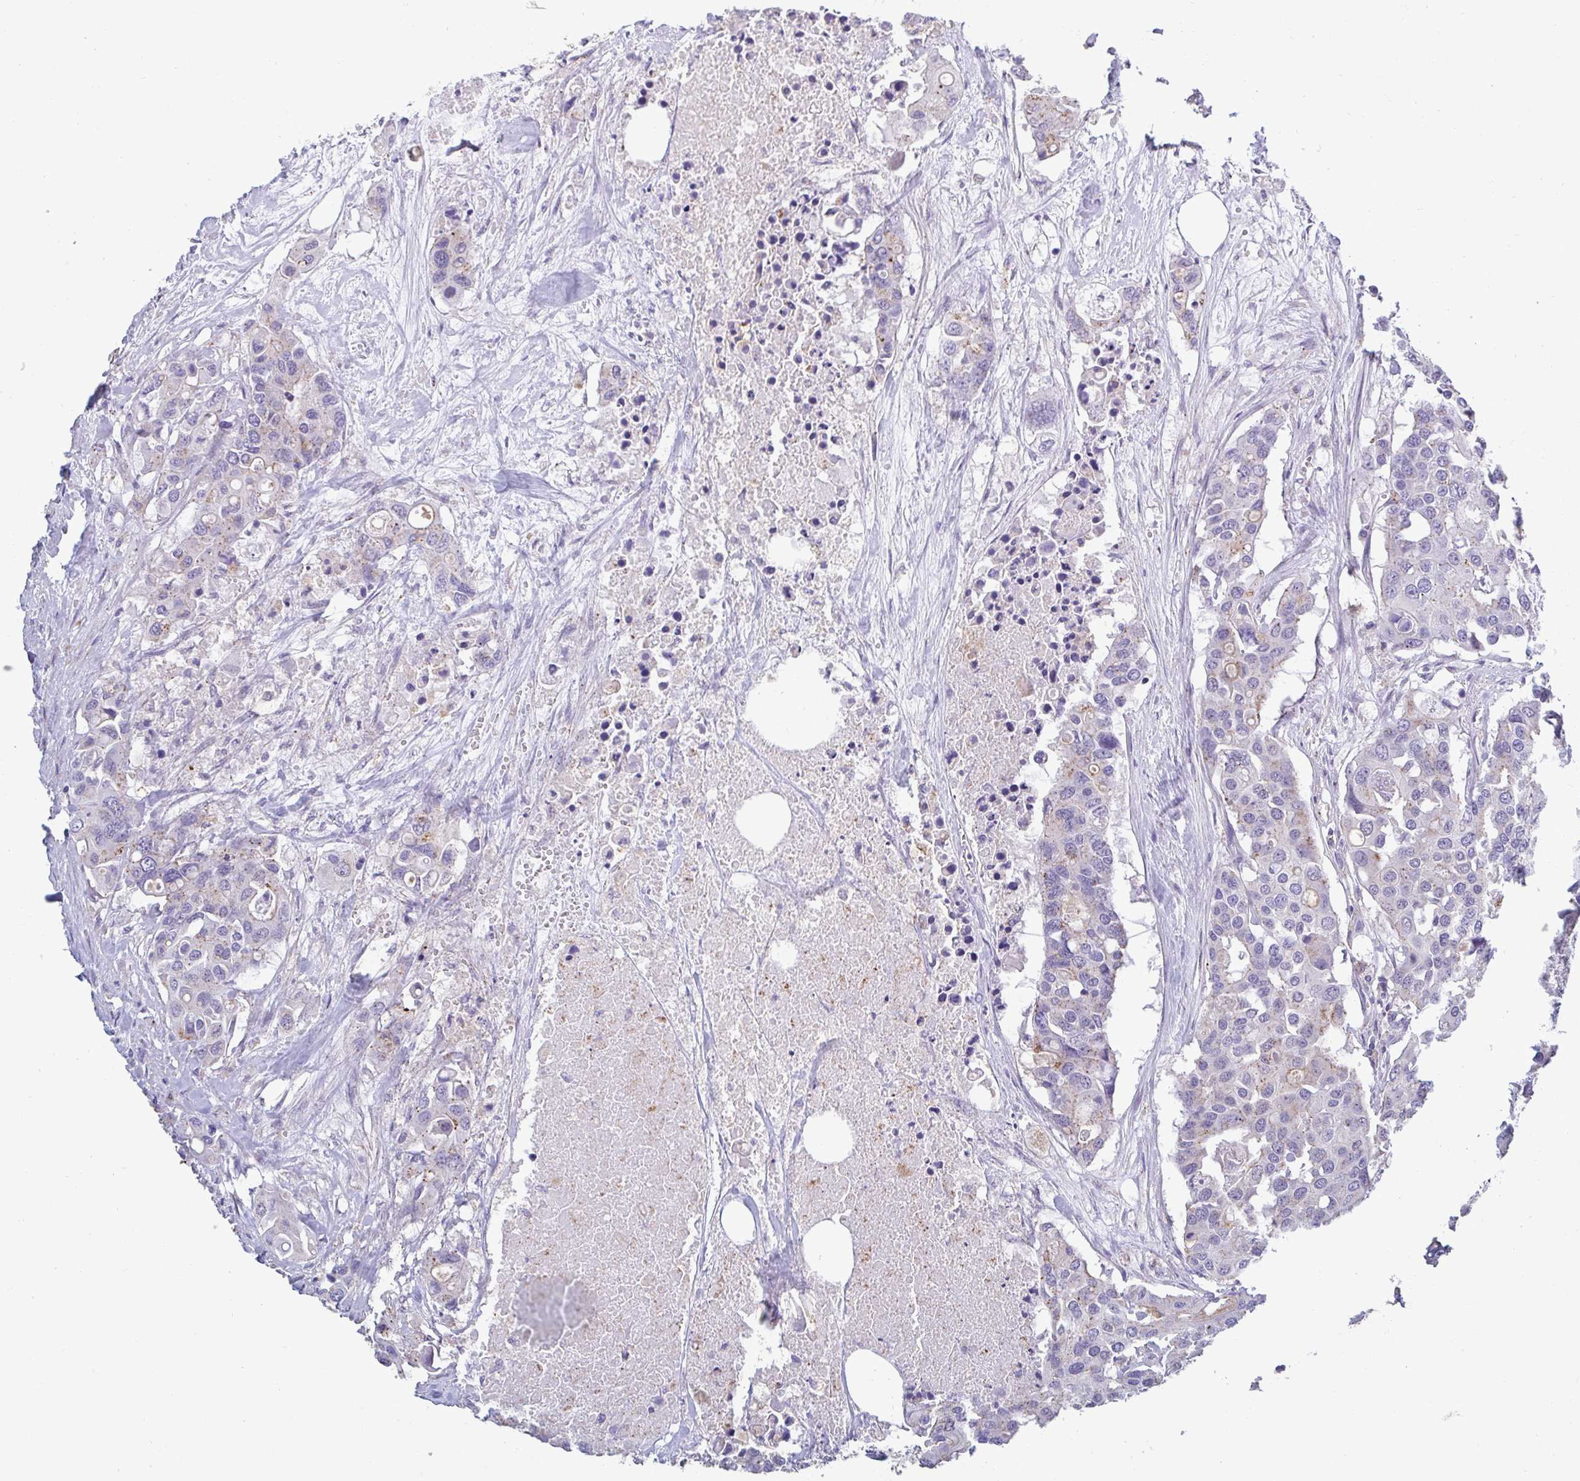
{"staining": {"intensity": "weak", "quantity": "25%-75%", "location": "cytoplasmic/membranous"}, "tissue": "colorectal cancer", "cell_type": "Tumor cells", "image_type": "cancer", "snomed": [{"axis": "morphology", "description": "Adenocarcinoma, NOS"}, {"axis": "topography", "description": "Colon"}], "caption": "Protein expression analysis of human colorectal cancer (adenocarcinoma) reveals weak cytoplasmic/membranous expression in approximately 25%-75% of tumor cells. The staining is performed using DAB brown chromogen to label protein expression. The nuclei are counter-stained blue using hematoxylin.", "gene": "CHMP5", "patient": {"sex": "male", "age": 77}}